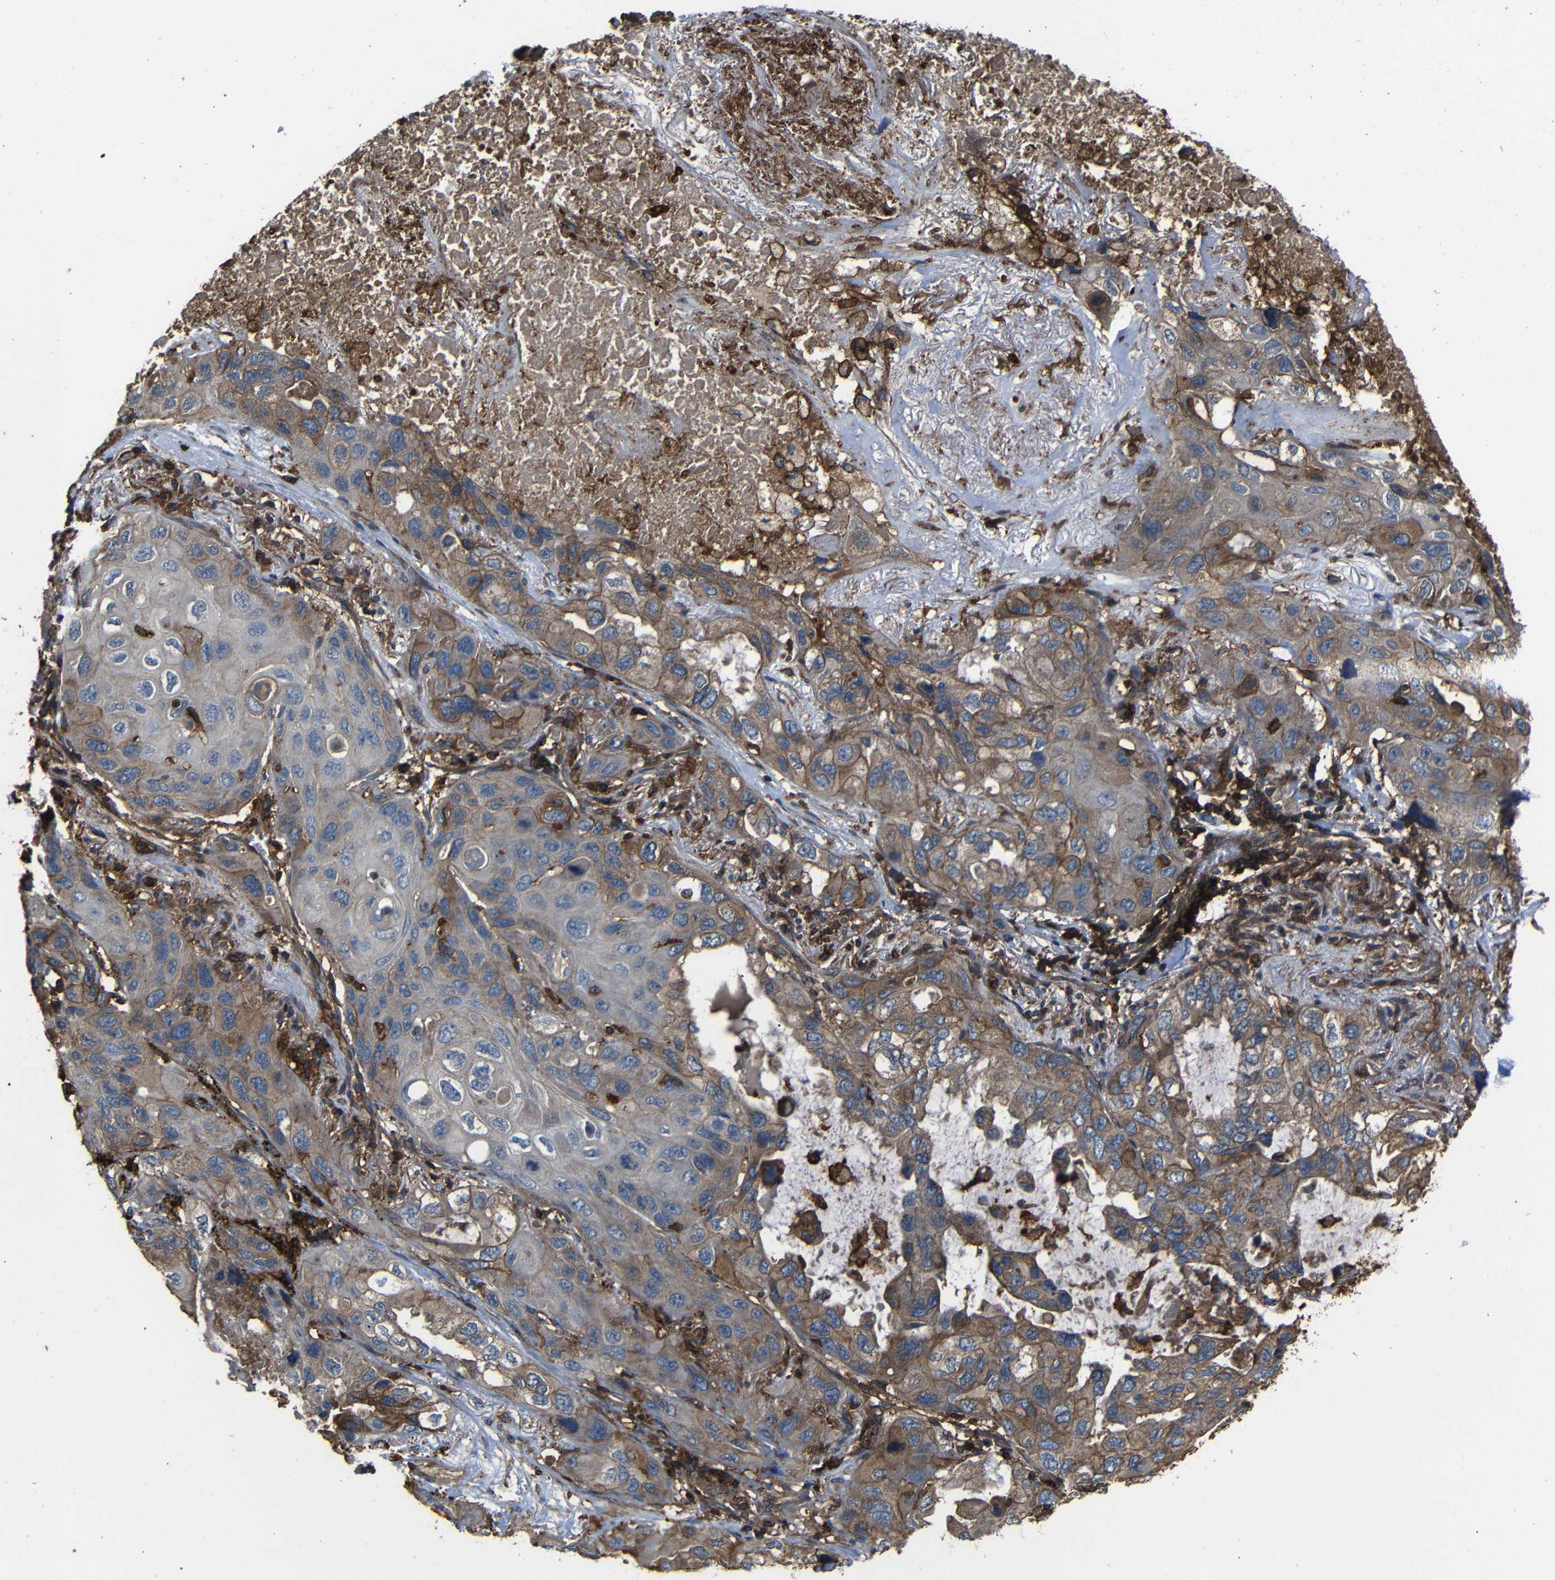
{"staining": {"intensity": "moderate", "quantity": ">75%", "location": "cytoplasmic/membranous"}, "tissue": "lung cancer", "cell_type": "Tumor cells", "image_type": "cancer", "snomed": [{"axis": "morphology", "description": "Squamous cell carcinoma, NOS"}, {"axis": "topography", "description": "Lung"}], "caption": "Human lung cancer (squamous cell carcinoma) stained with a brown dye shows moderate cytoplasmic/membranous positive staining in approximately >75% of tumor cells.", "gene": "ADGRE5", "patient": {"sex": "female", "age": 73}}